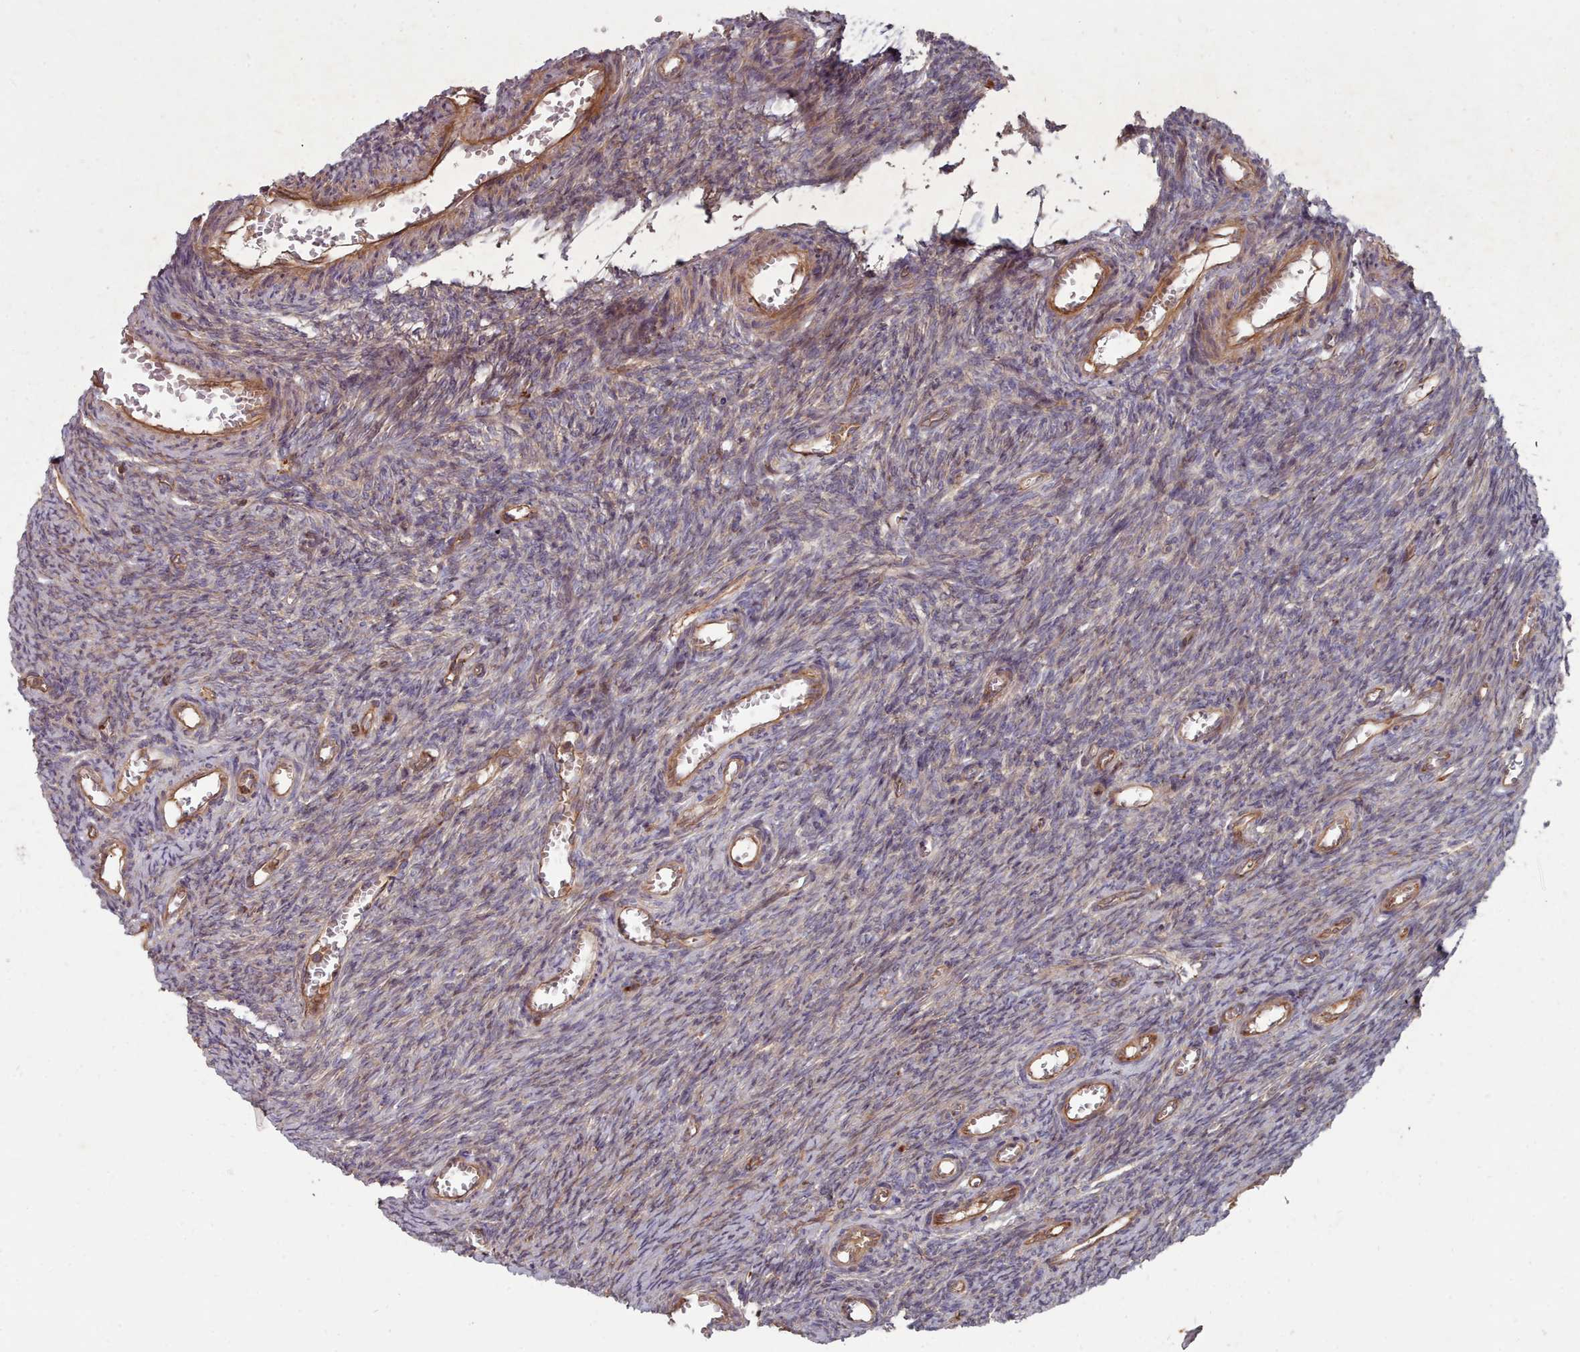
{"staining": {"intensity": "weak", "quantity": "25%-75%", "location": "cytoplasmic/membranous"}, "tissue": "ovary", "cell_type": "Ovarian stroma cells", "image_type": "normal", "snomed": [{"axis": "morphology", "description": "Normal tissue, NOS"}, {"axis": "topography", "description": "Ovary"}], "caption": "Weak cytoplasmic/membranous staining is seen in about 25%-75% of ovarian stroma cells in normal ovary. (IHC, brightfield microscopy, high magnification).", "gene": "THSD7B", "patient": {"sex": "female", "age": 44}}